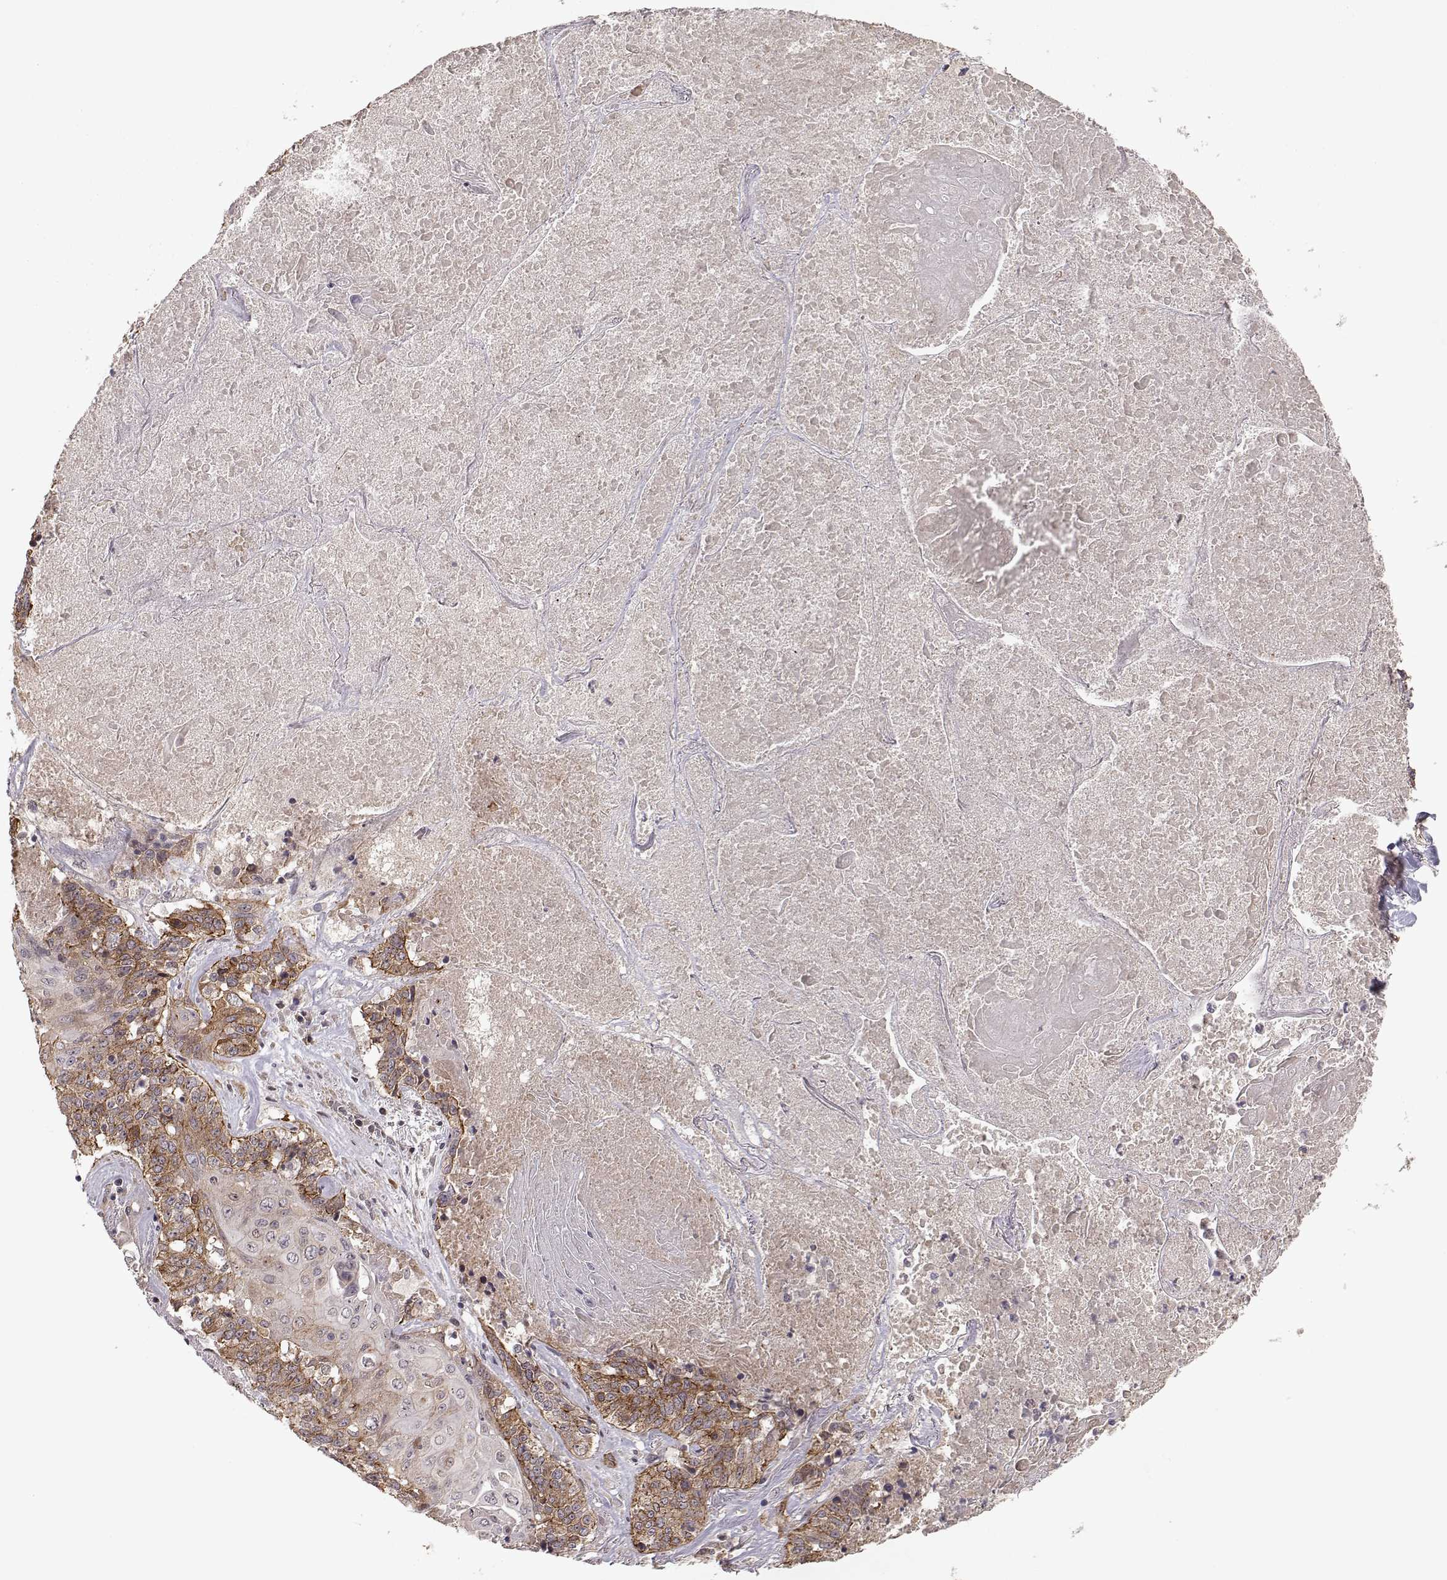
{"staining": {"intensity": "moderate", "quantity": "25%-75%", "location": "cytoplasmic/membranous"}, "tissue": "lung cancer", "cell_type": "Tumor cells", "image_type": "cancer", "snomed": [{"axis": "morphology", "description": "Squamous cell carcinoma, NOS"}, {"axis": "topography", "description": "Lung"}], "caption": "A brown stain highlights moderate cytoplasmic/membranous positivity of a protein in squamous cell carcinoma (lung) tumor cells.", "gene": "PLEKHG3", "patient": {"sex": "male", "age": 64}}